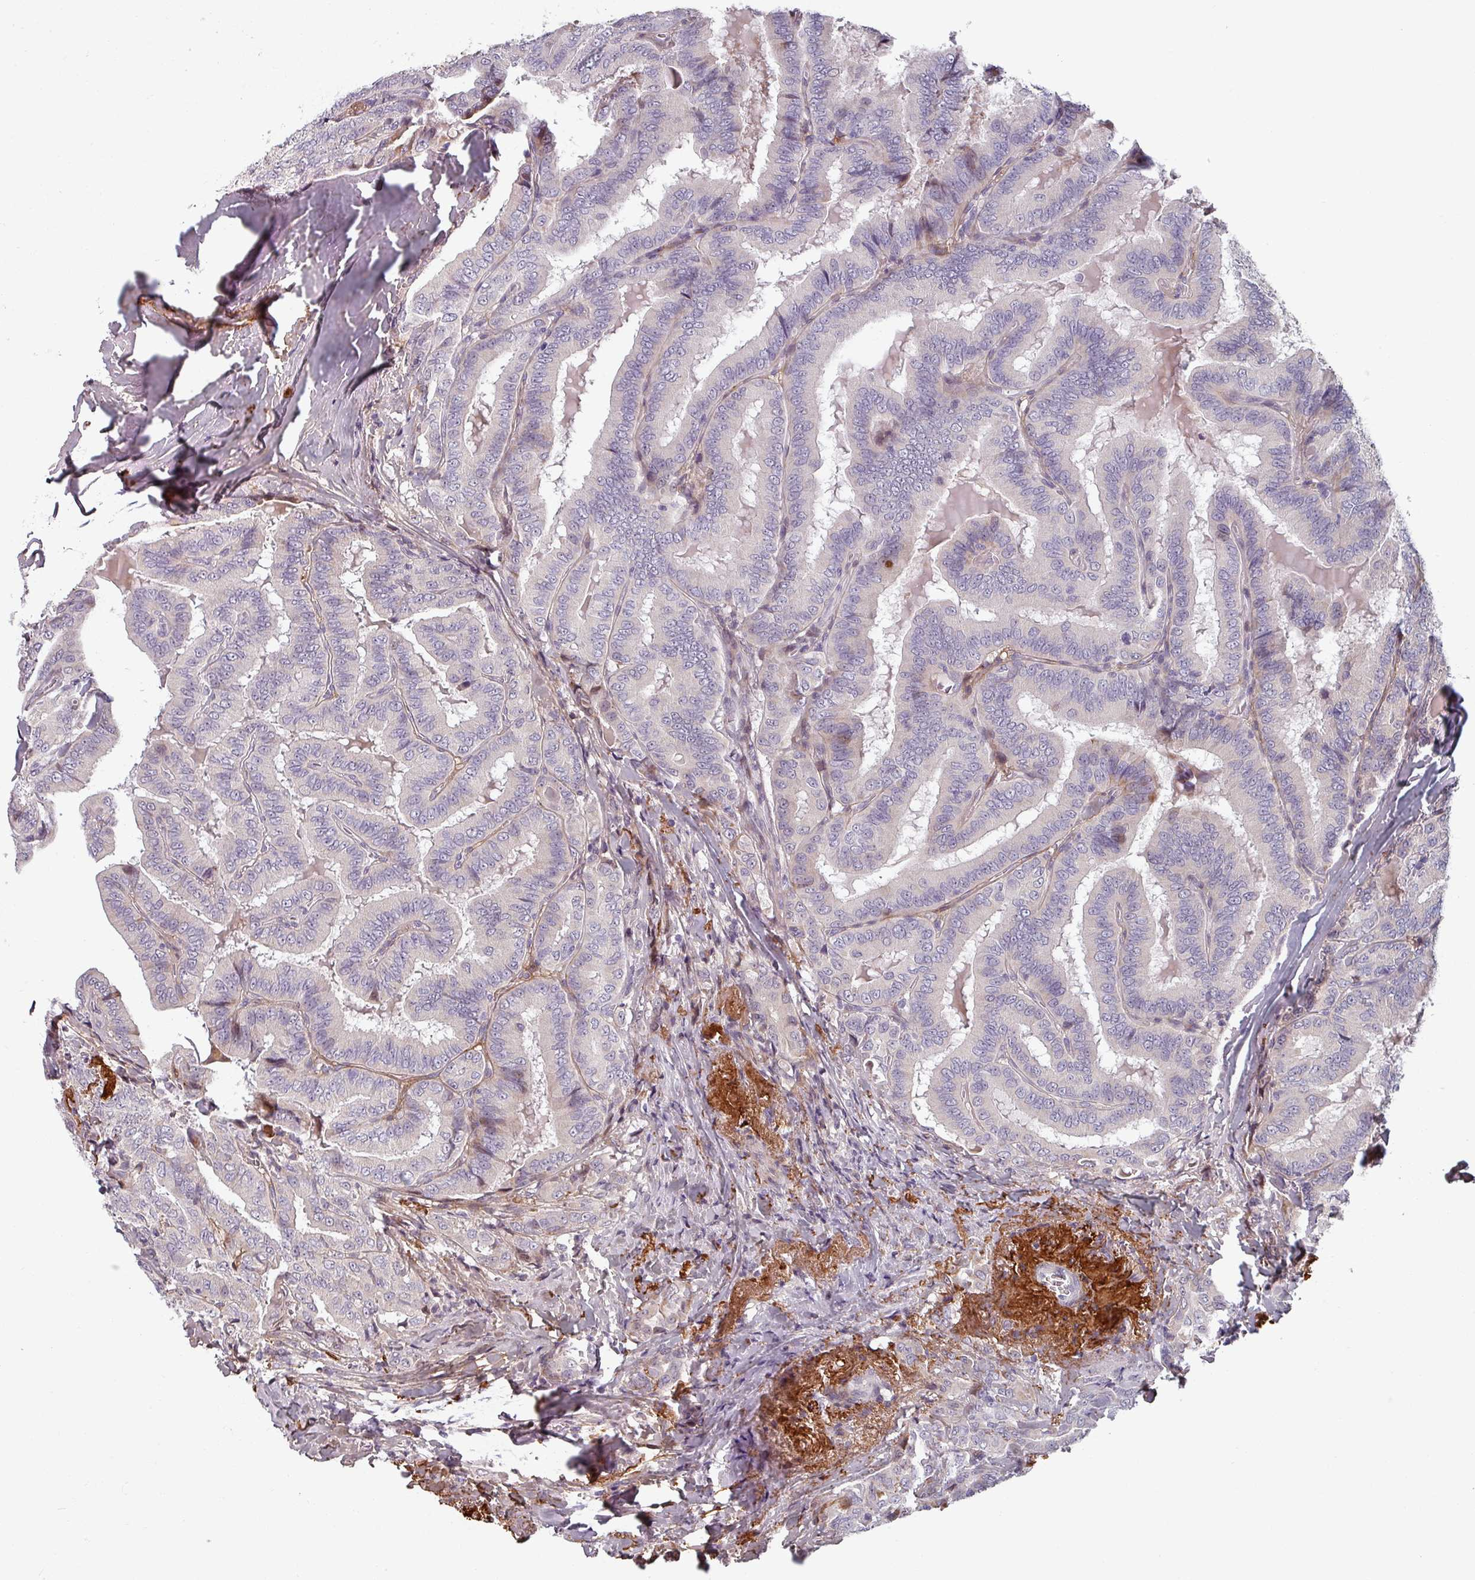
{"staining": {"intensity": "moderate", "quantity": "<25%", "location": "cytoplasmic/membranous"}, "tissue": "thyroid cancer", "cell_type": "Tumor cells", "image_type": "cancer", "snomed": [{"axis": "morphology", "description": "Papillary adenocarcinoma, NOS"}, {"axis": "topography", "description": "Thyroid gland"}], "caption": "Immunohistochemical staining of thyroid cancer demonstrates low levels of moderate cytoplasmic/membranous protein positivity in about <25% of tumor cells.", "gene": "CYB5RL", "patient": {"sex": "male", "age": 61}}